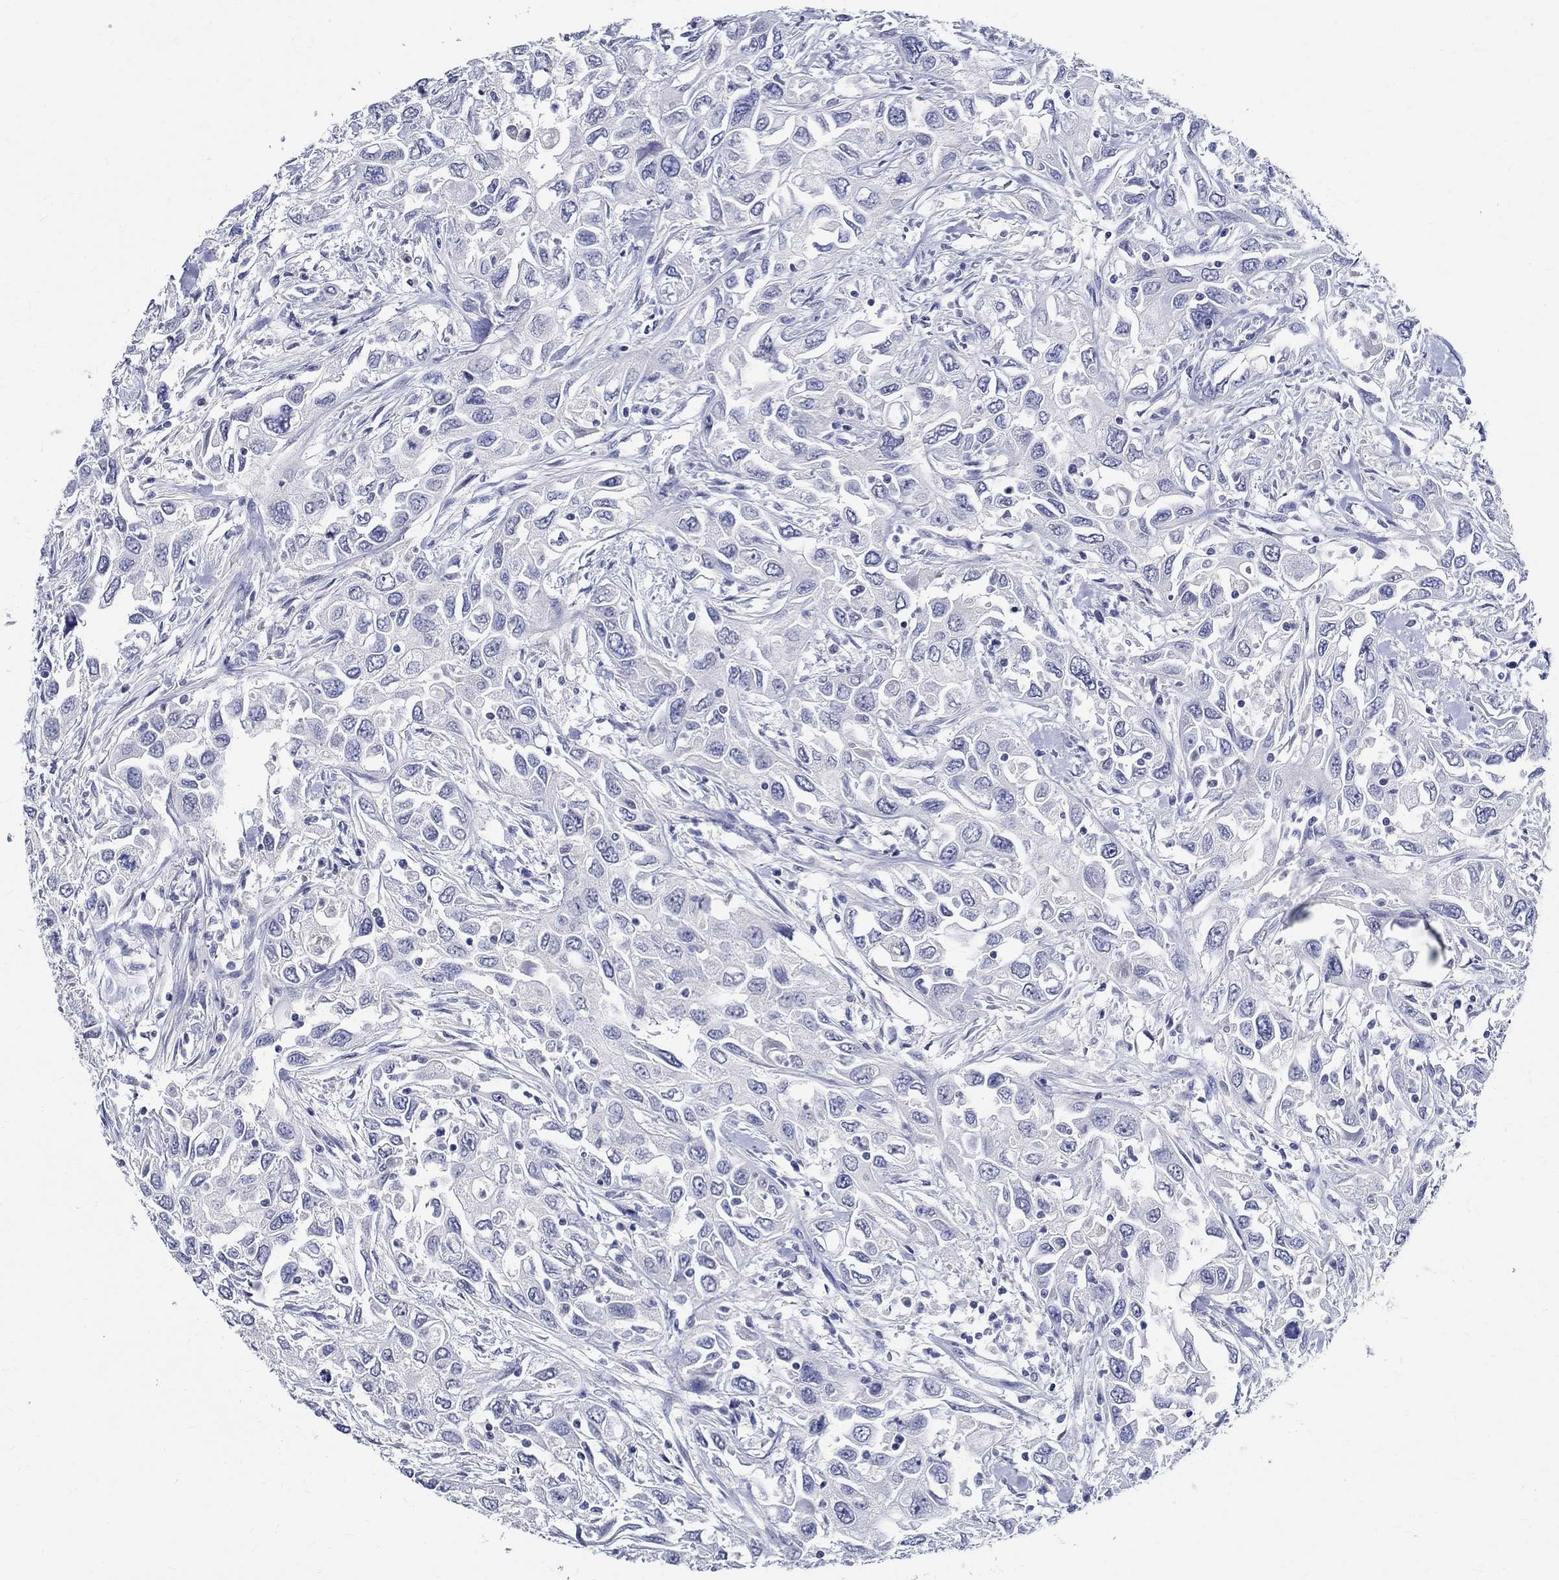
{"staining": {"intensity": "negative", "quantity": "none", "location": "none"}, "tissue": "urothelial cancer", "cell_type": "Tumor cells", "image_type": "cancer", "snomed": [{"axis": "morphology", "description": "Urothelial carcinoma, High grade"}, {"axis": "topography", "description": "Urinary bladder"}], "caption": "This is an immunohistochemistry (IHC) photomicrograph of urothelial carcinoma (high-grade). There is no expression in tumor cells.", "gene": "CETN1", "patient": {"sex": "male", "age": 76}}